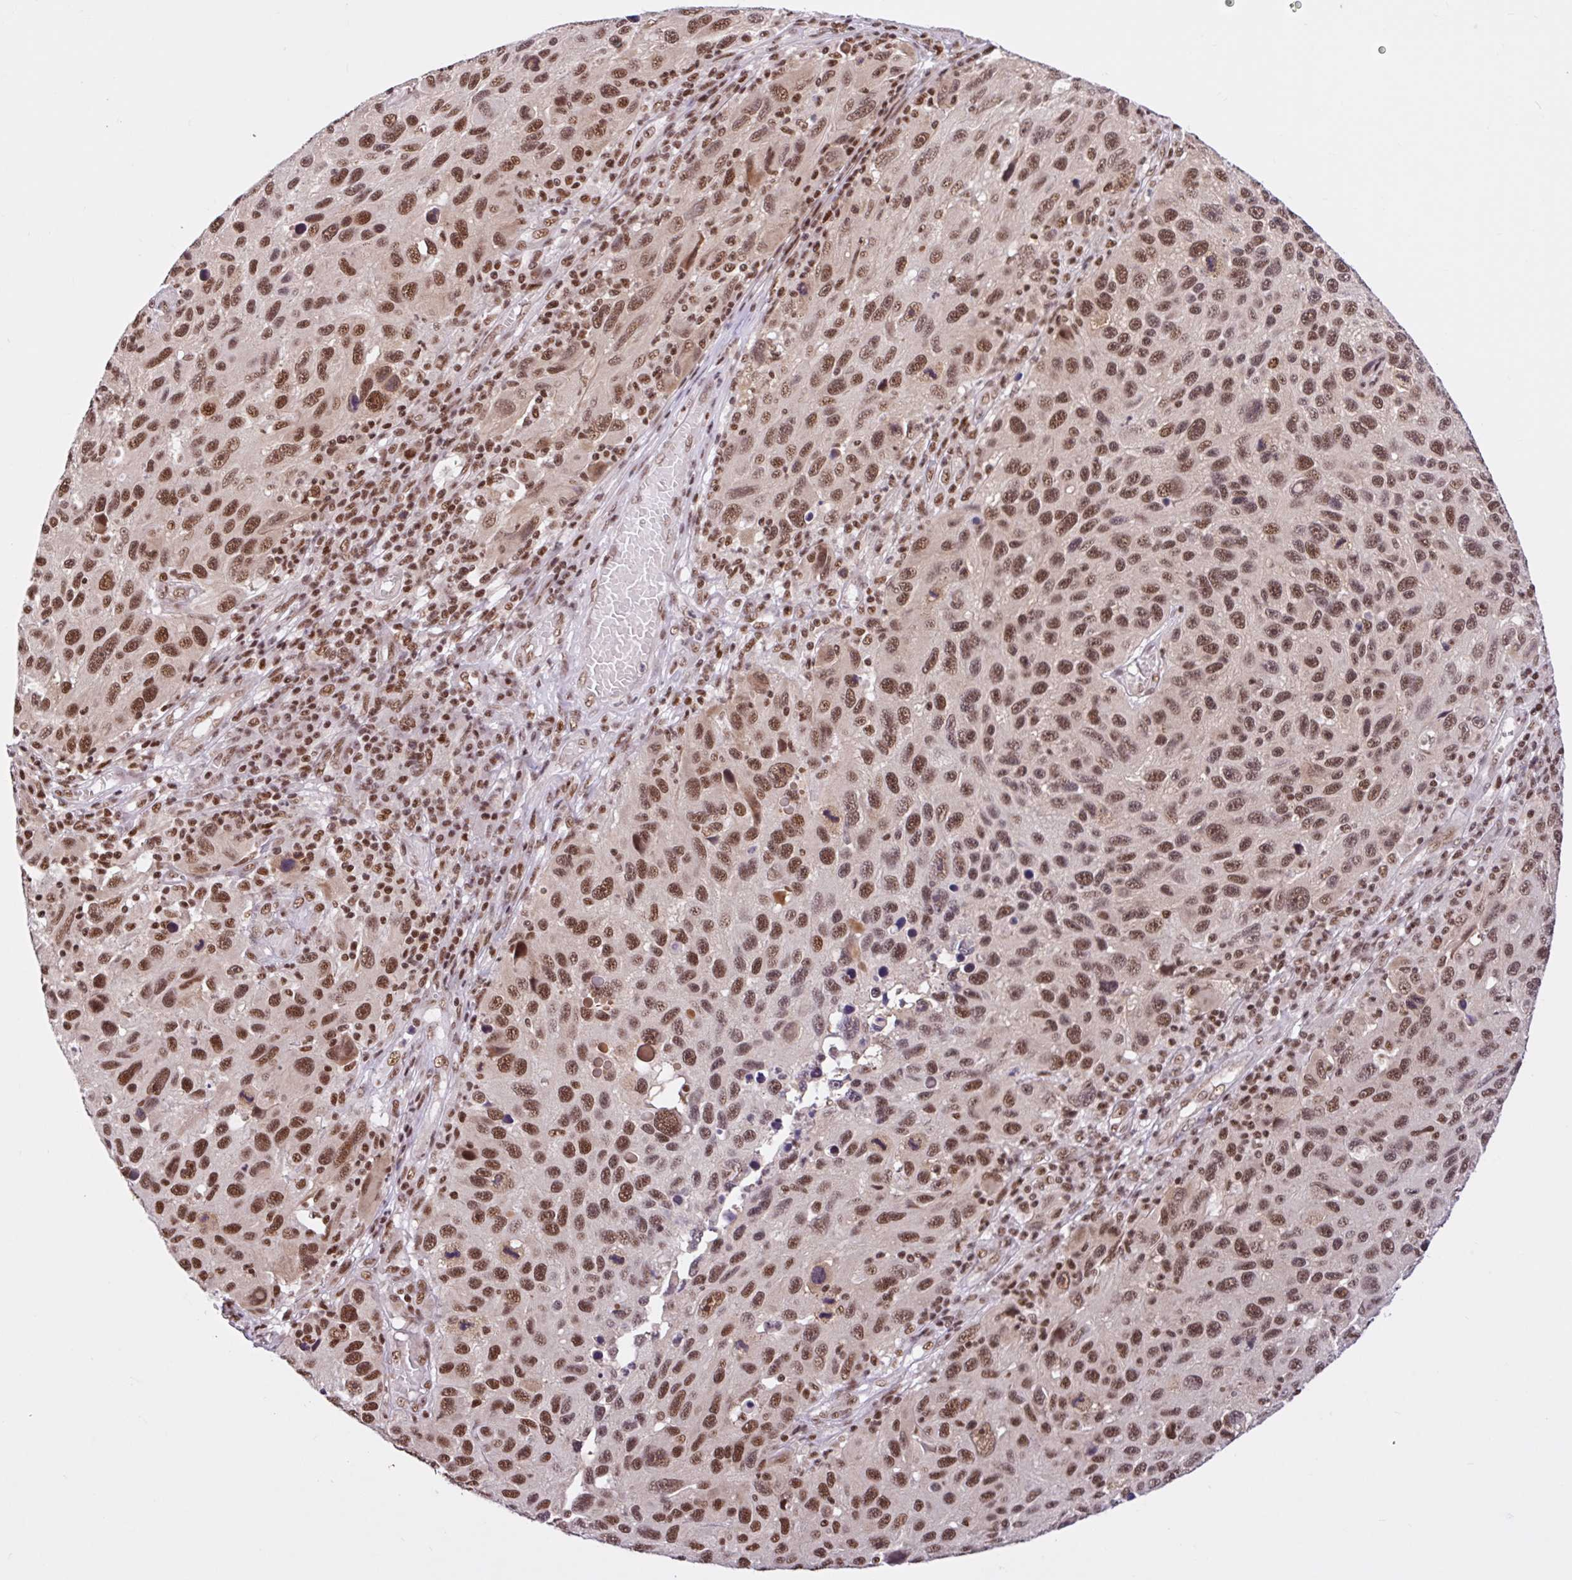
{"staining": {"intensity": "strong", "quantity": ">75%", "location": "nuclear"}, "tissue": "melanoma", "cell_type": "Tumor cells", "image_type": "cancer", "snomed": [{"axis": "morphology", "description": "Malignant melanoma, NOS"}, {"axis": "topography", "description": "Skin"}], "caption": "Human malignant melanoma stained for a protein (brown) exhibits strong nuclear positive expression in about >75% of tumor cells.", "gene": "CCDC12", "patient": {"sex": "male", "age": 53}}